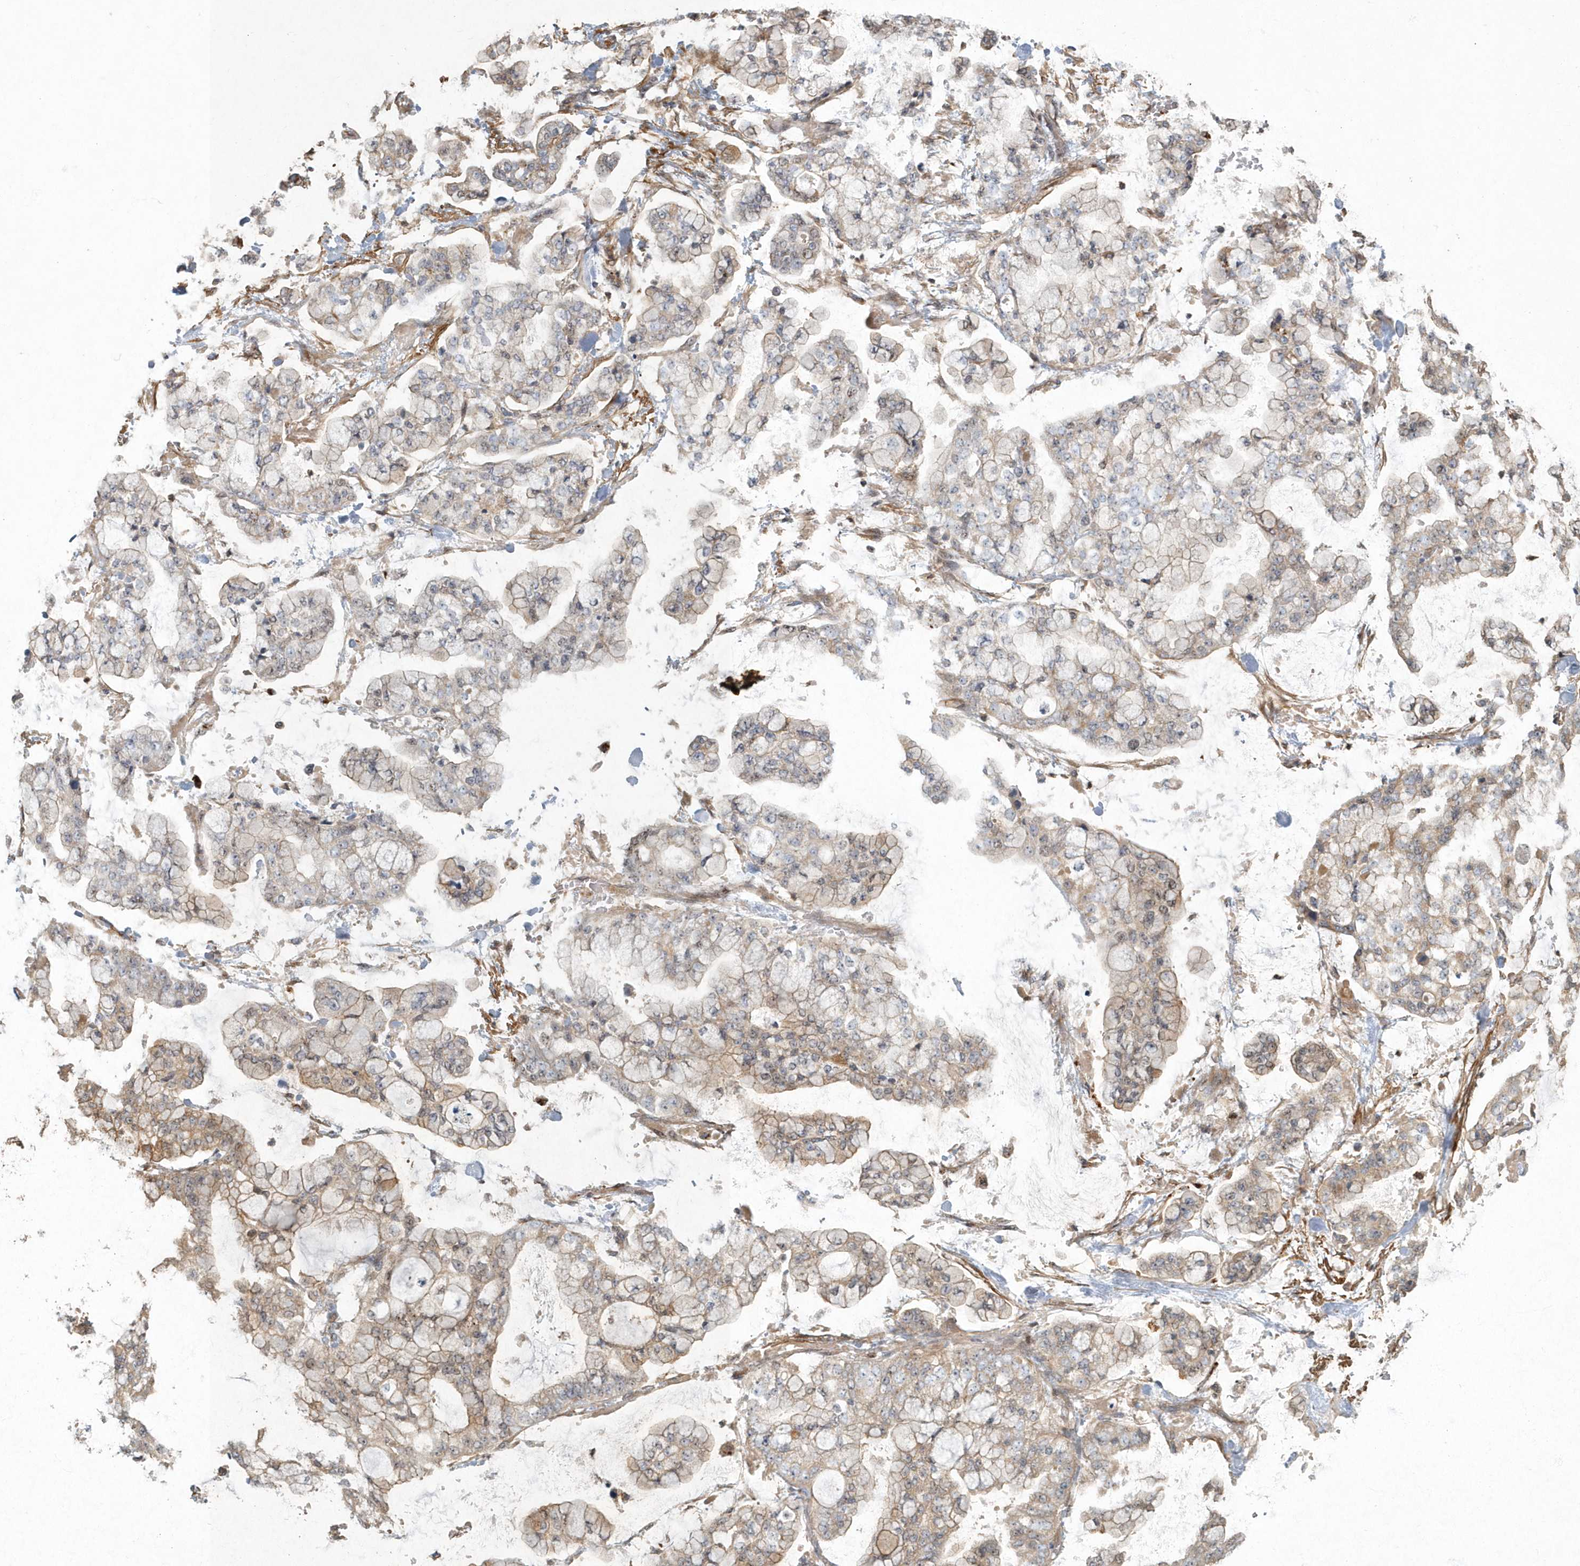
{"staining": {"intensity": "weak", "quantity": "25%-75%", "location": "cytoplasmic/membranous"}, "tissue": "stomach cancer", "cell_type": "Tumor cells", "image_type": "cancer", "snomed": [{"axis": "morphology", "description": "Normal tissue, NOS"}, {"axis": "morphology", "description": "Adenocarcinoma, NOS"}, {"axis": "topography", "description": "Stomach, upper"}, {"axis": "topography", "description": "Stomach"}], "caption": "A high-resolution photomicrograph shows IHC staining of adenocarcinoma (stomach), which exhibits weak cytoplasmic/membranous expression in approximately 25%-75% of tumor cells. (brown staining indicates protein expression, while blue staining denotes nuclei).", "gene": "ARHGEF38", "patient": {"sex": "male", "age": 76}}